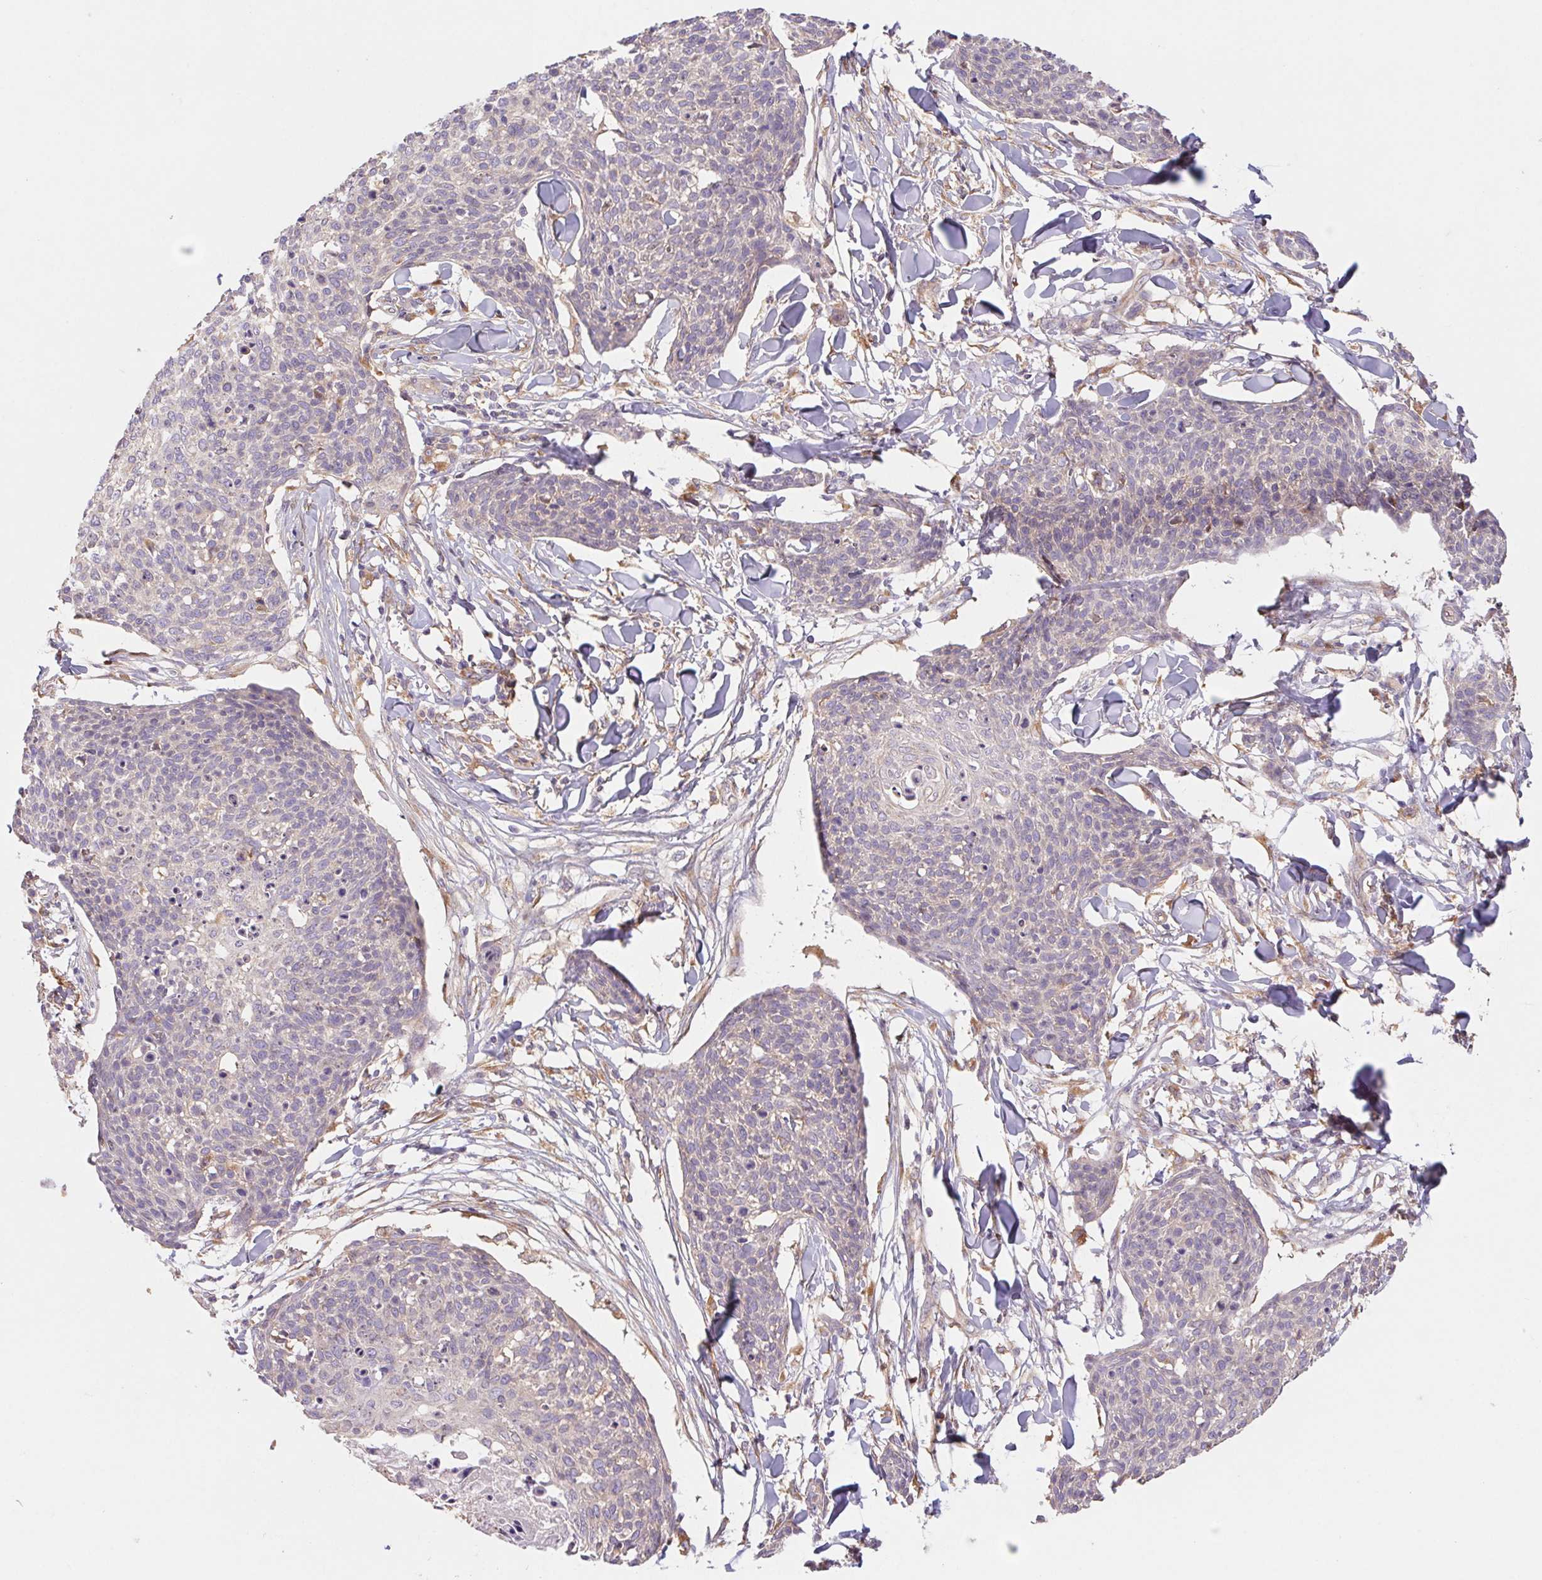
{"staining": {"intensity": "negative", "quantity": "none", "location": "none"}, "tissue": "skin cancer", "cell_type": "Tumor cells", "image_type": "cancer", "snomed": [{"axis": "morphology", "description": "Squamous cell carcinoma, NOS"}, {"axis": "topography", "description": "Skin"}, {"axis": "topography", "description": "Vulva"}], "caption": "Protein analysis of skin cancer (squamous cell carcinoma) exhibits no significant positivity in tumor cells. (Stains: DAB (3,3'-diaminobenzidine) IHC with hematoxylin counter stain, Microscopy: brightfield microscopy at high magnification).", "gene": "RAB1A", "patient": {"sex": "female", "age": 75}}